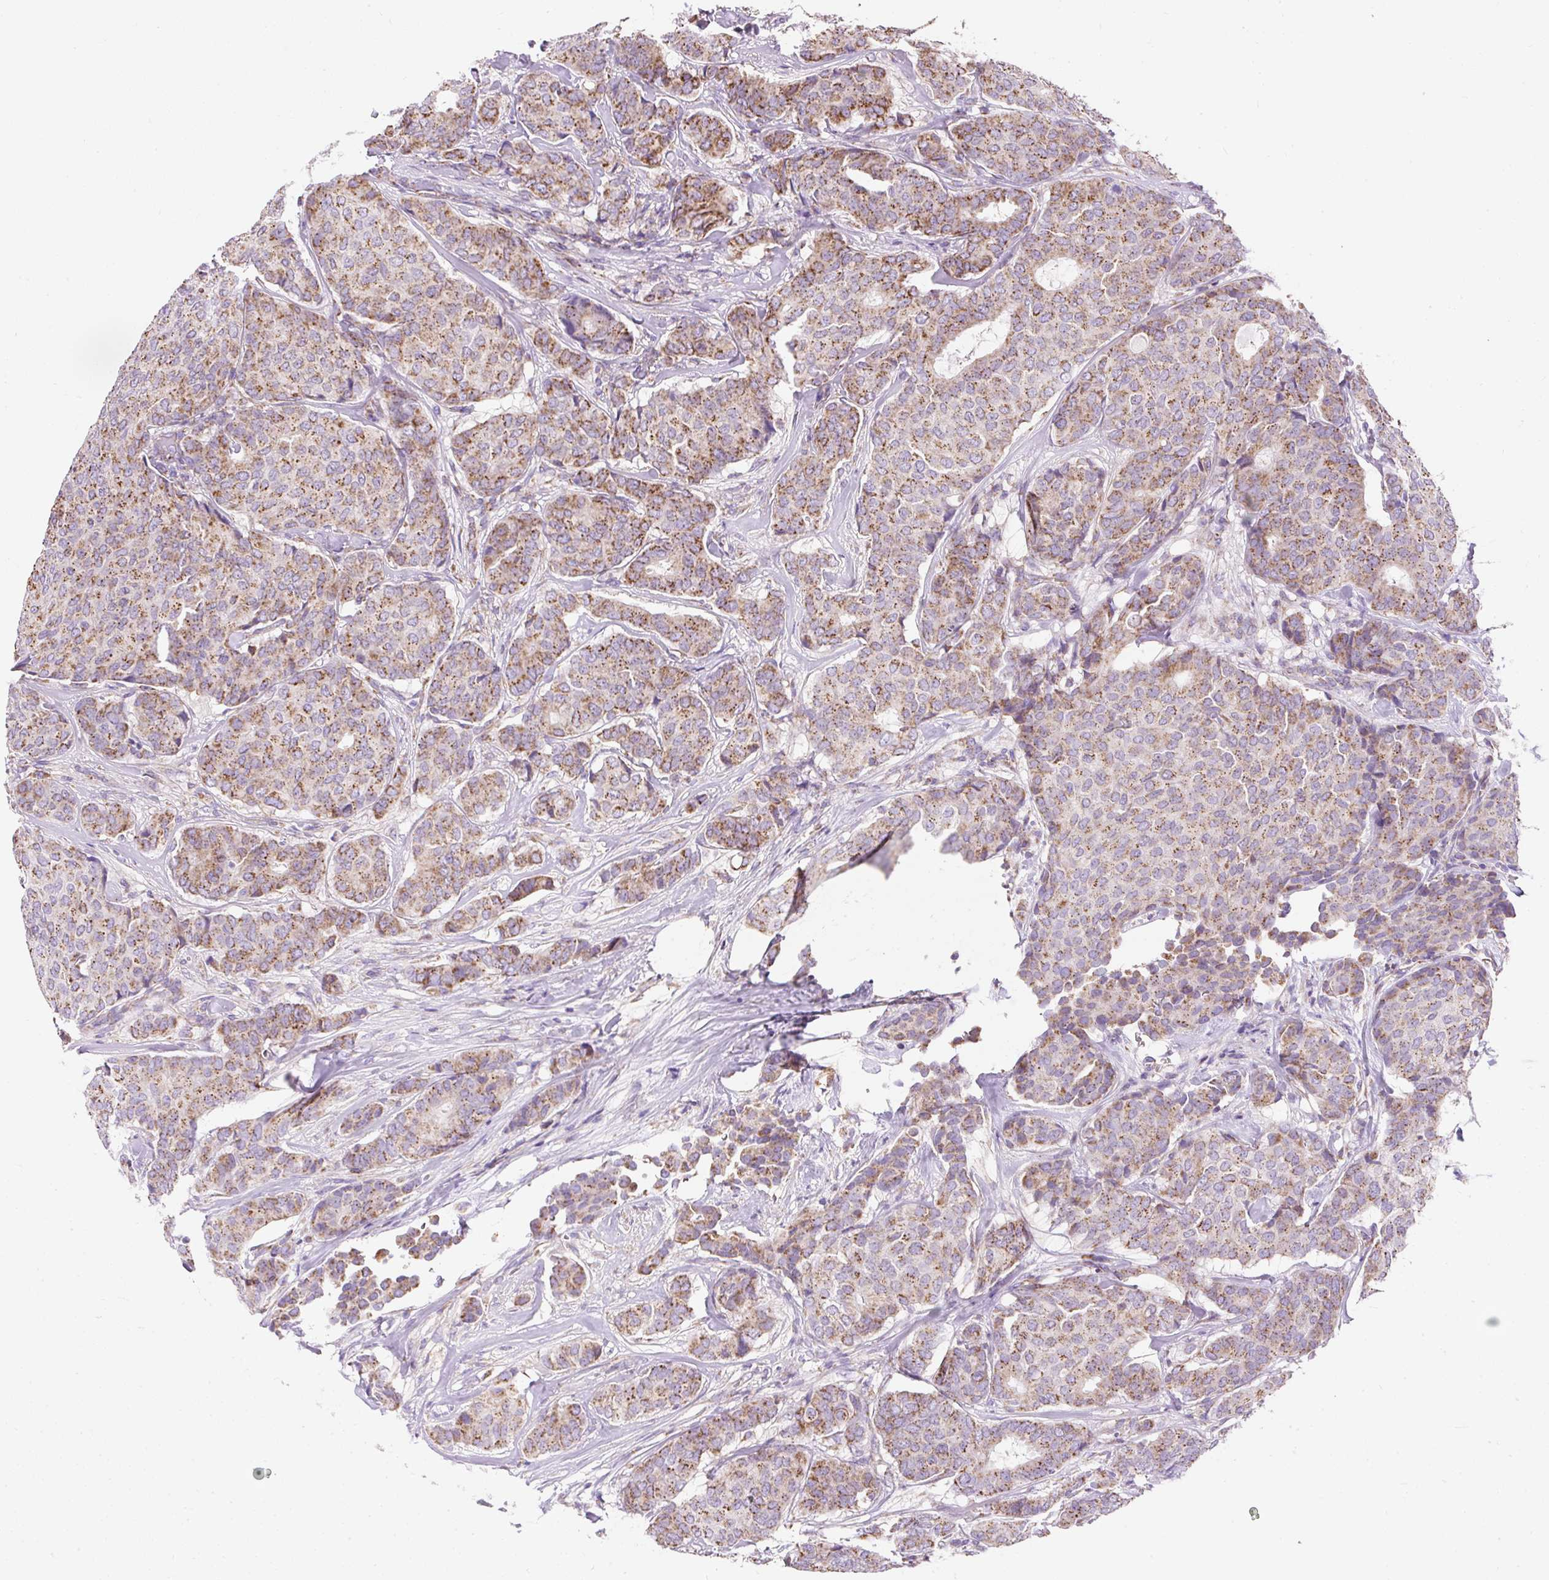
{"staining": {"intensity": "moderate", "quantity": ">75%", "location": "cytoplasmic/membranous"}, "tissue": "breast cancer", "cell_type": "Tumor cells", "image_type": "cancer", "snomed": [{"axis": "morphology", "description": "Duct carcinoma"}, {"axis": "topography", "description": "Breast"}], "caption": "Human invasive ductal carcinoma (breast) stained for a protein (brown) reveals moderate cytoplasmic/membranous positive staining in approximately >75% of tumor cells.", "gene": "DAAM2", "patient": {"sex": "female", "age": 75}}